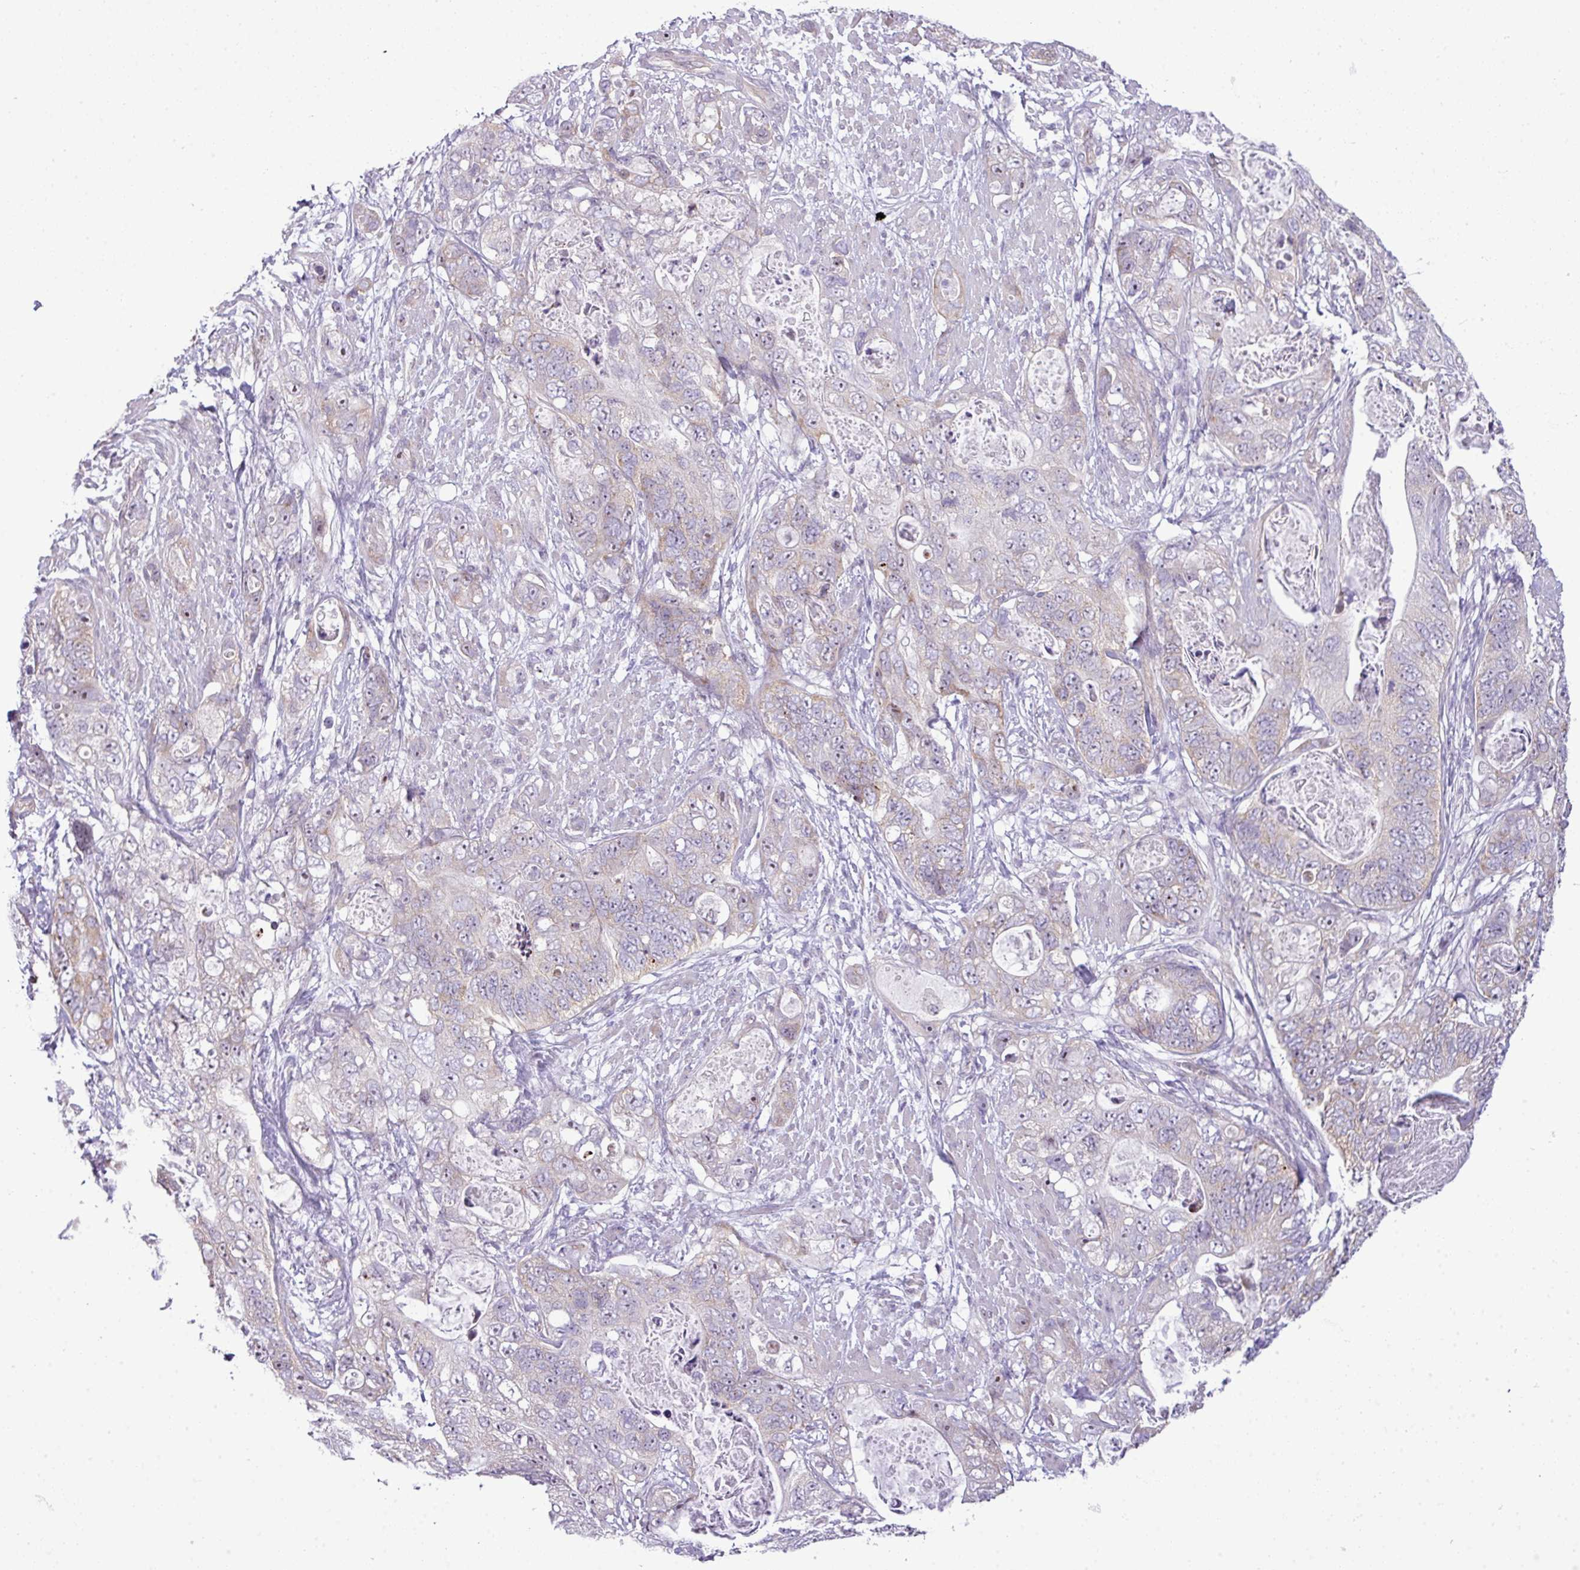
{"staining": {"intensity": "weak", "quantity": "25%-75%", "location": "cytoplasmic/membranous"}, "tissue": "stomach cancer", "cell_type": "Tumor cells", "image_type": "cancer", "snomed": [{"axis": "morphology", "description": "Adenocarcinoma, NOS"}, {"axis": "topography", "description": "Stomach"}], "caption": "Immunohistochemical staining of human stomach cancer (adenocarcinoma) displays low levels of weak cytoplasmic/membranous protein positivity in approximately 25%-75% of tumor cells.", "gene": "MAK16", "patient": {"sex": "female", "age": 89}}